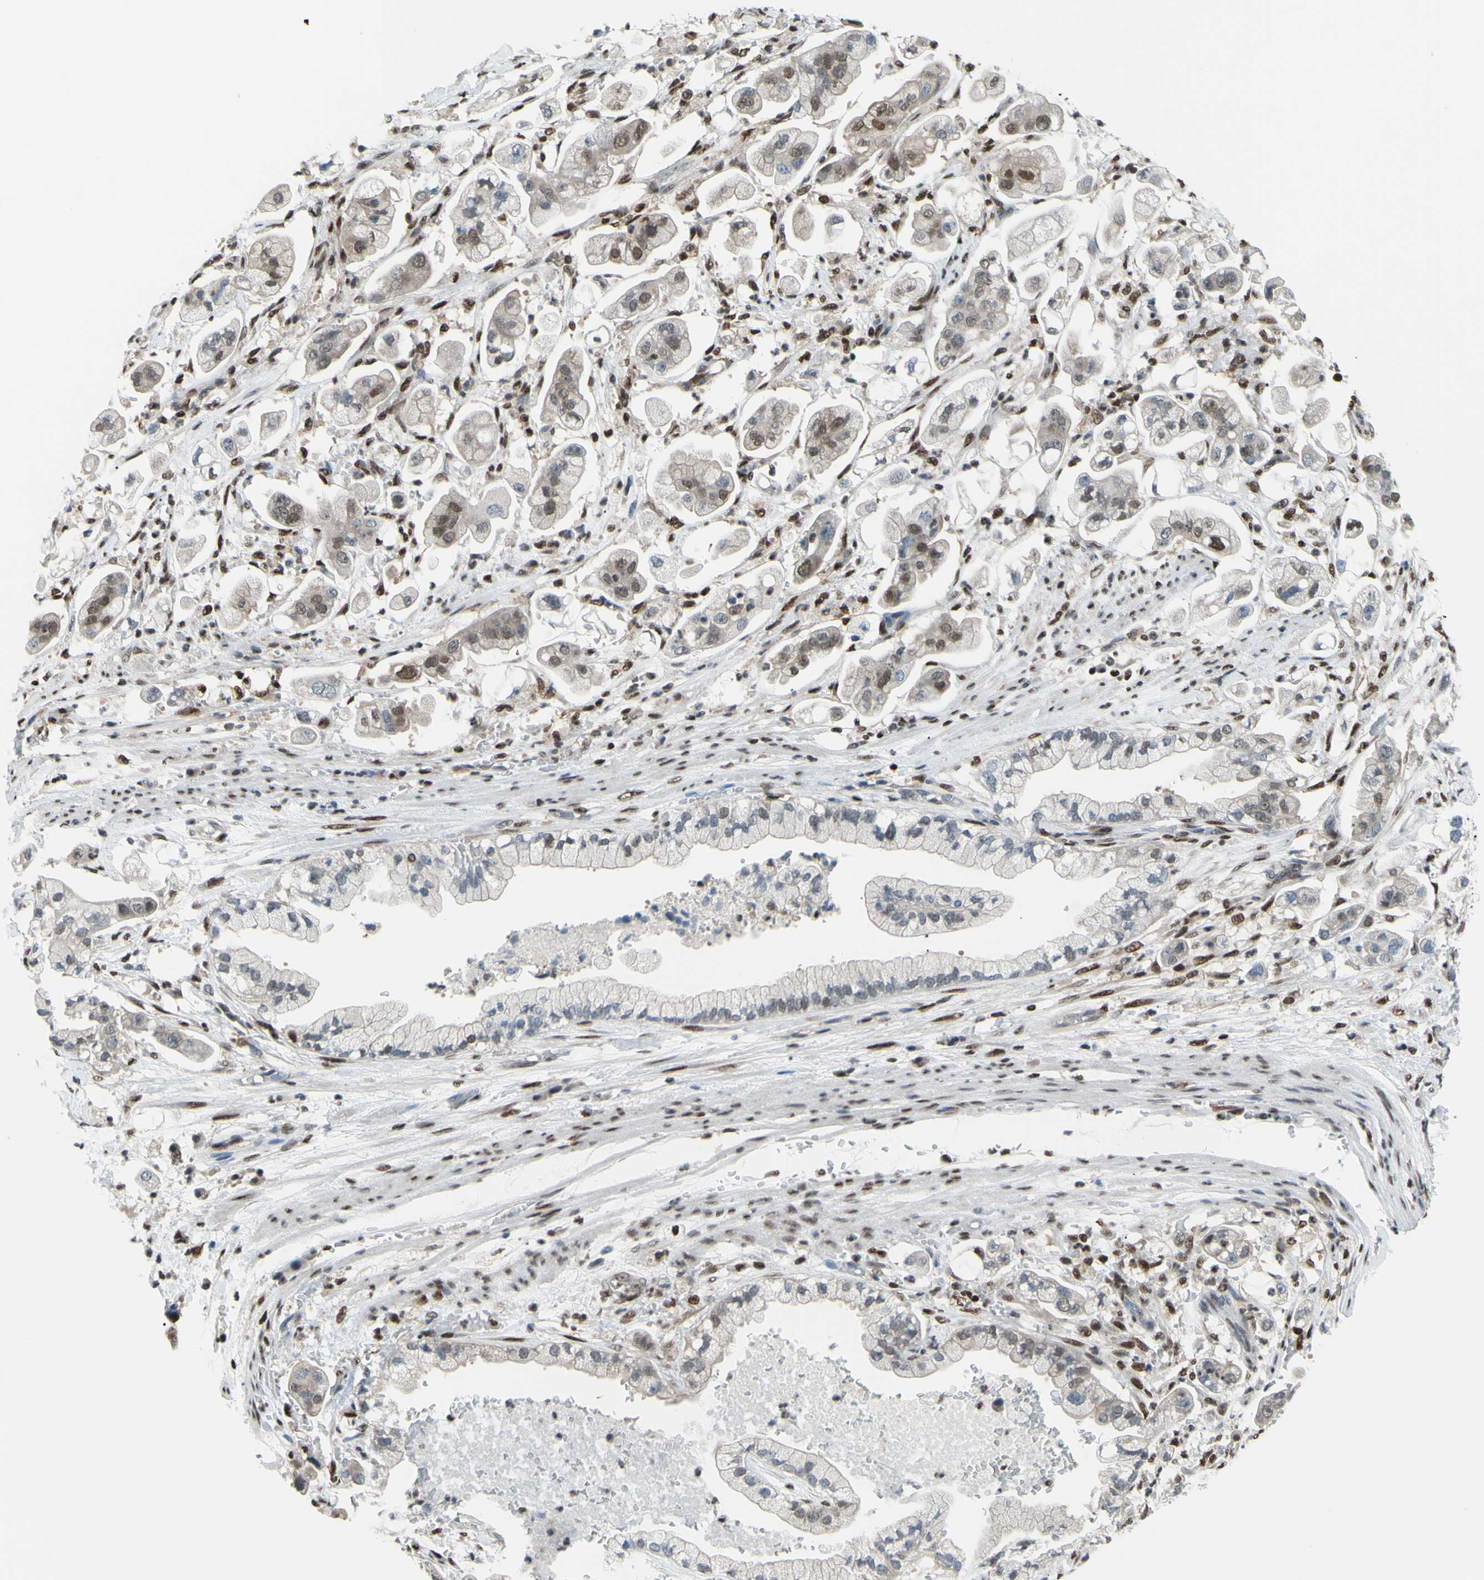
{"staining": {"intensity": "weak", "quantity": ">75%", "location": "nuclear"}, "tissue": "stomach cancer", "cell_type": "Tumor cells", "image_type": "cancer", "snomed": [{"axis": "morphology", "description": "Adenocarcinoma, NOS"}, {"axis": "topography", "description": "Stomach"}], "caption": "Stomach adenocarcinoma stained with a brown dye displays weak nuclear positive expression in approximately >75% of tumor cells.", "gene": "FKBP5", "patient": {"sex": "male", "age": 62}}